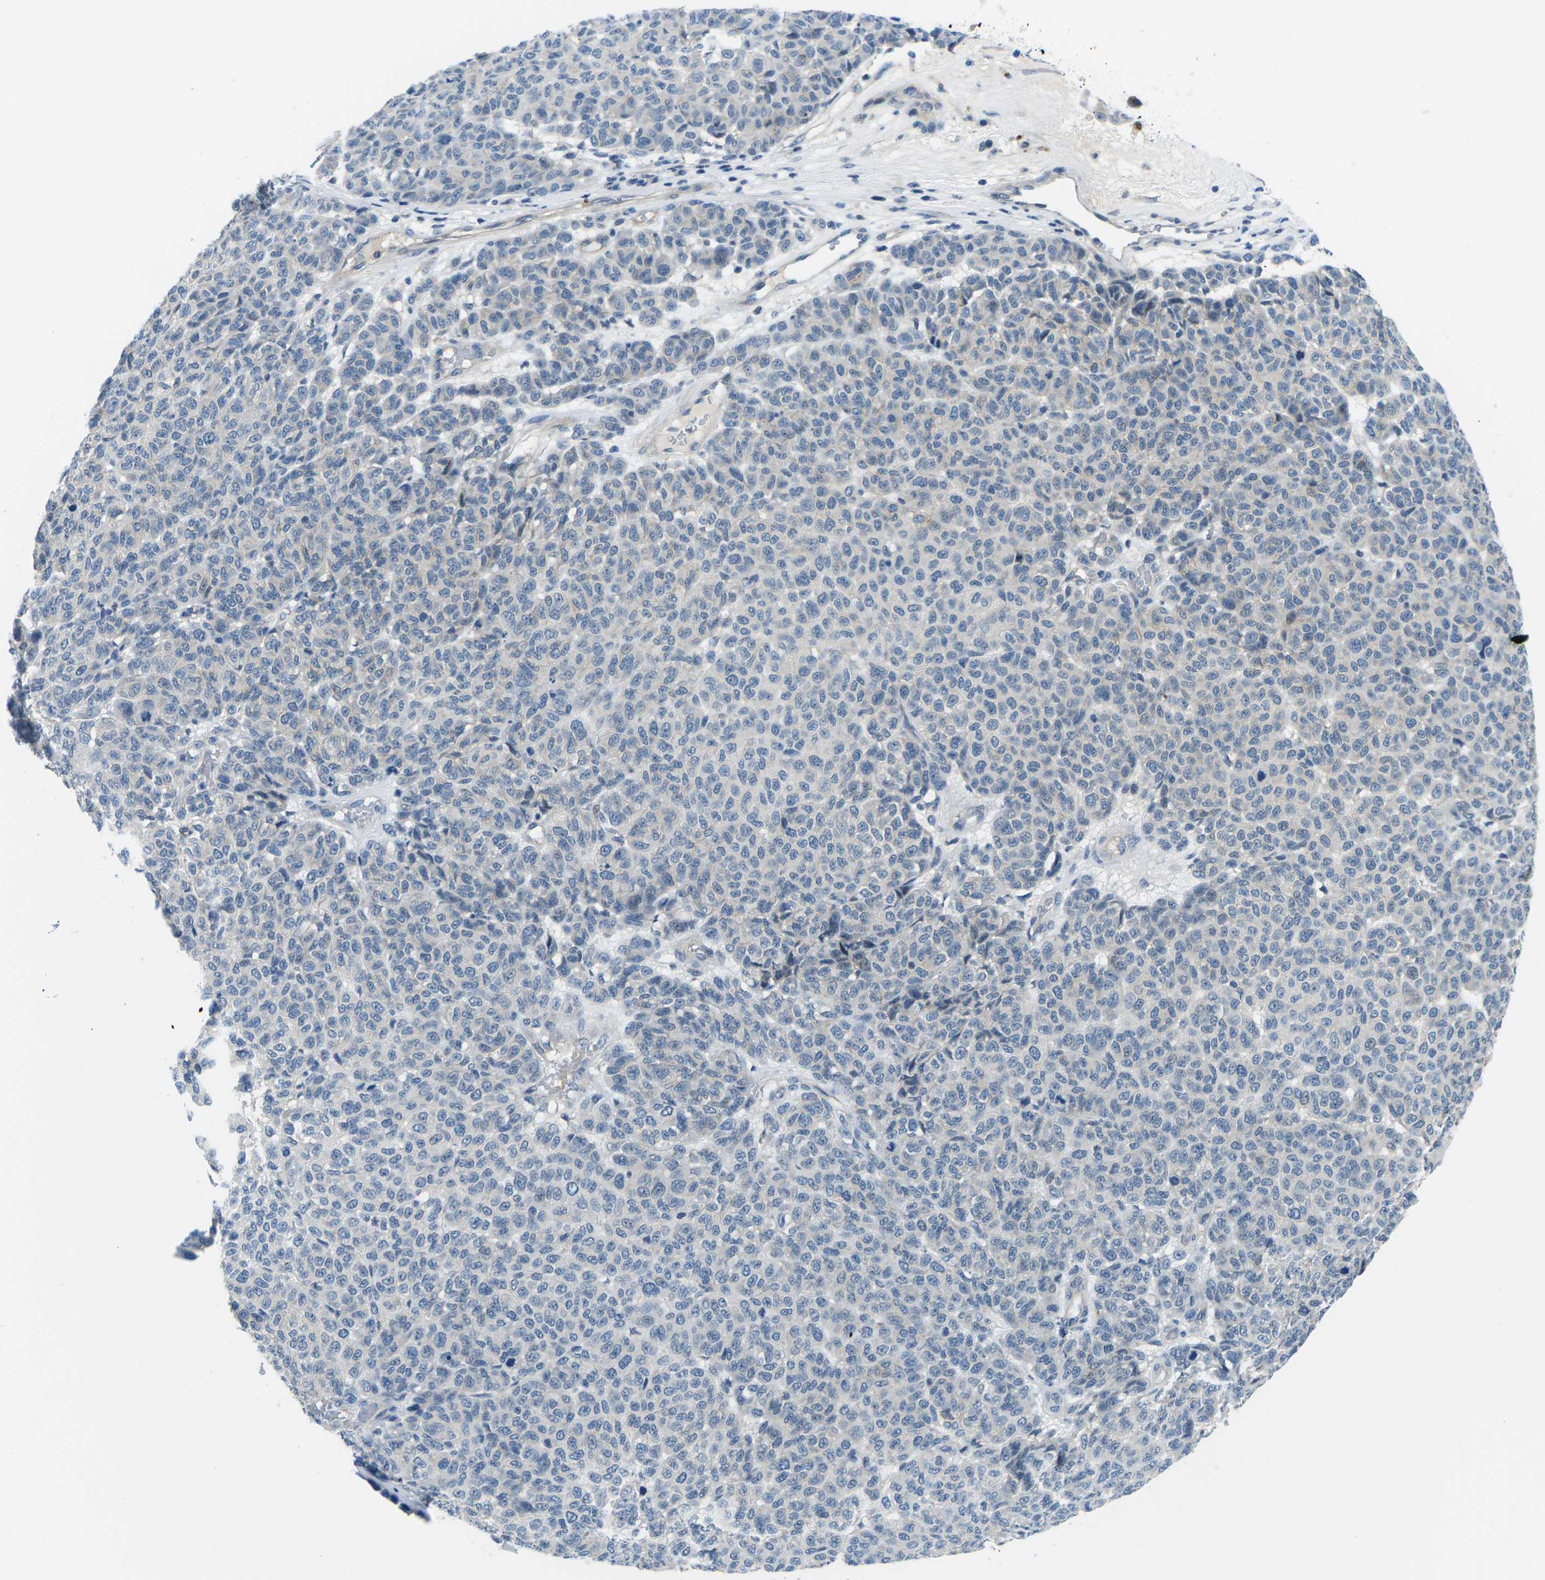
{"staining": {"intensity": "negative", "quantity": "none", "location": "none"}, "tissue": "melanoma", "cell_type": "Tumor cells", "image_type": "cancer", "snomed": [{"axis": "morphology", "description": "Malignant melanoma, NOS"}, {"axis": "topography", "description": "Skin"}], "caption": "There is no significant staining in tumor cells of malignant melanoma.", "gene": "CTNND1", "patient": {"sex": "male", "age": 59}}